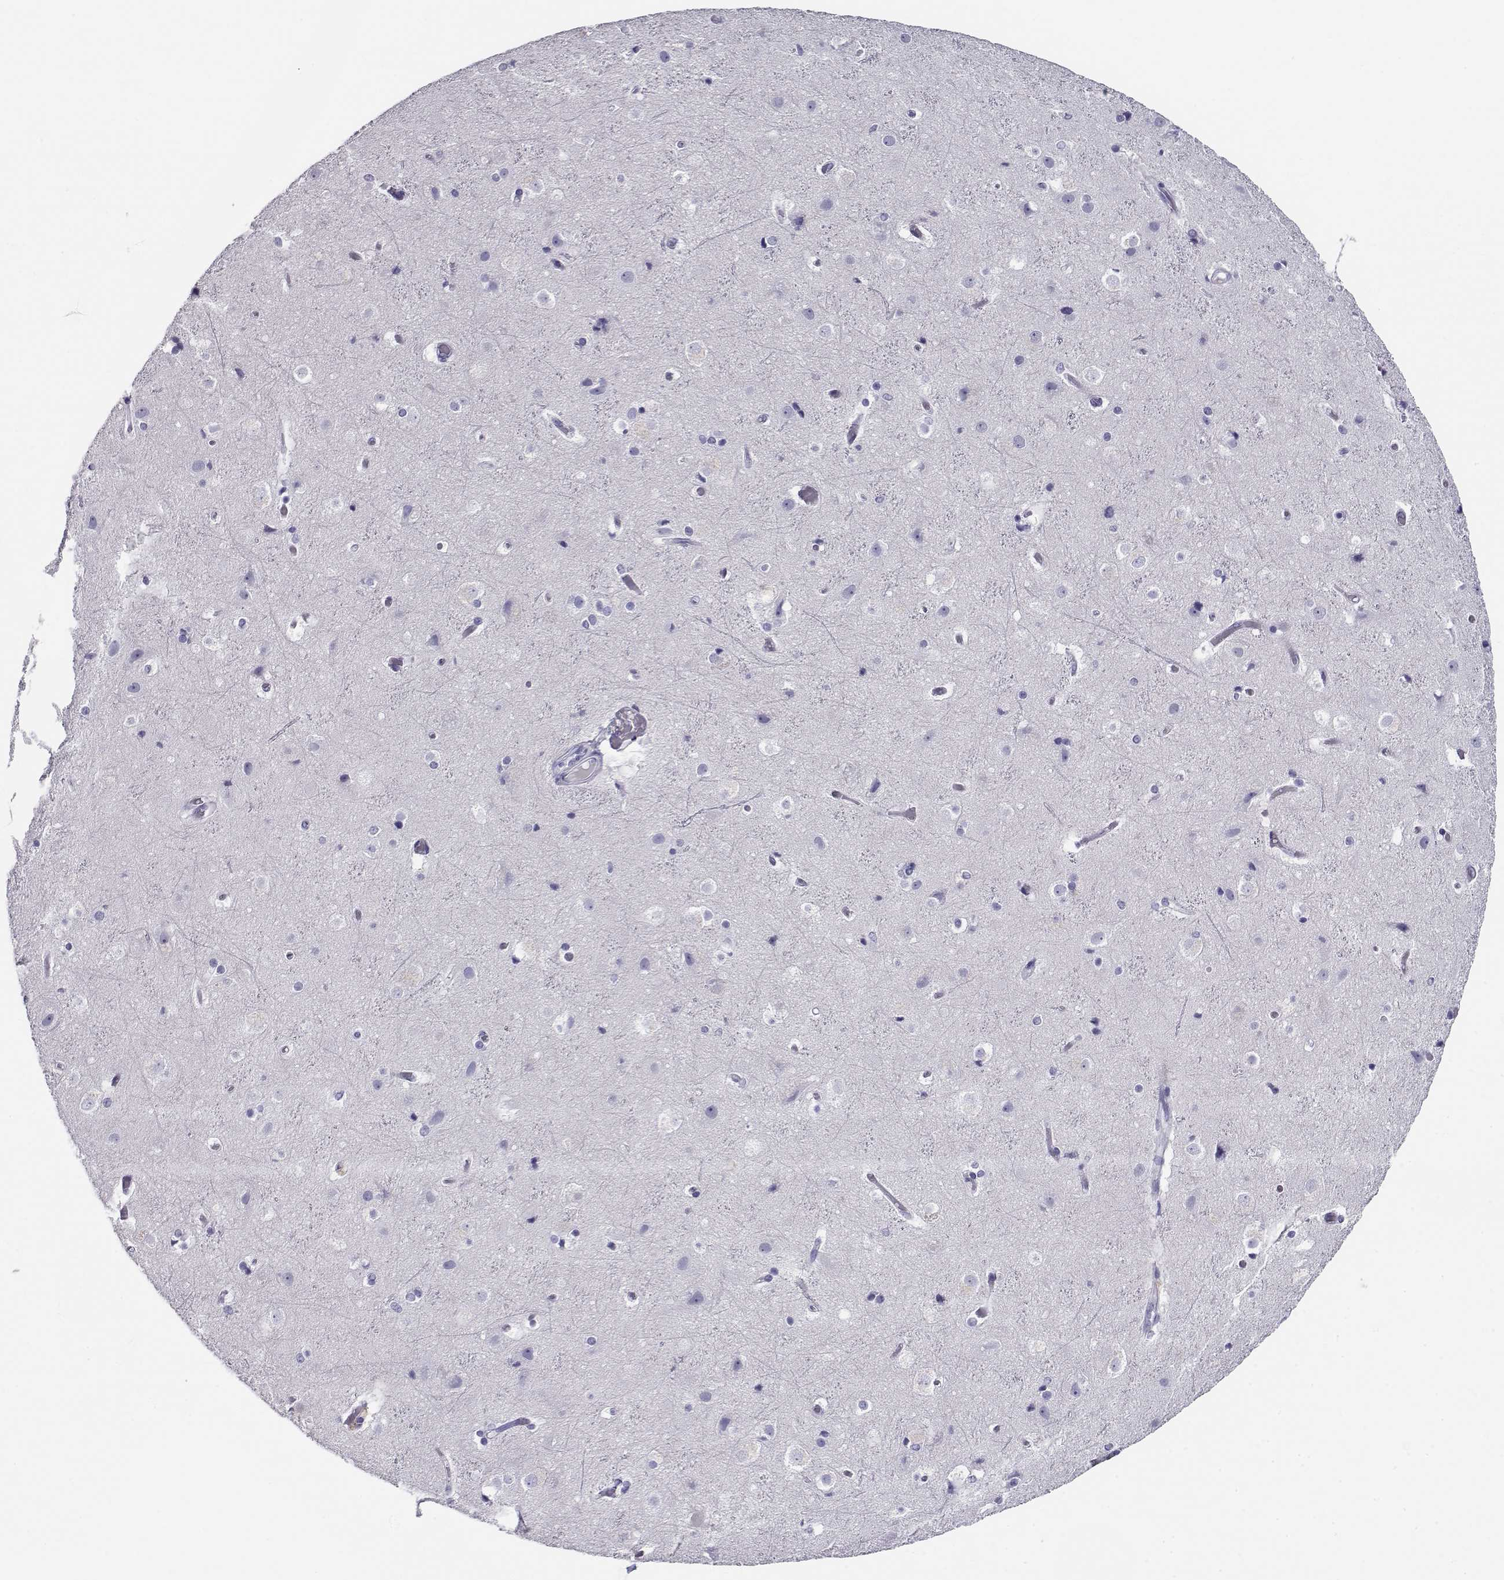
{"staining": {"intensity": "negative", "quantity": "none", "location": "none"}, "tissue": "cerebral cortex", "cell_type": "Endothelial cells", "image_type": "normal", "snomed": [{"axis": "morphology", "description": "Normal tissue, NOS"}, {"axis": "topography", "description": "Cerebral cortex"}], "caption": "High power microscopy photomicrograph of an immunohistochemistry (IHC) micrograph of benign cerebral cortex, revealing no significant positivity in endothelial cells. (DAB IHC with hematoxylin counter stain).", "gene": "CABS1", "patient": {"sex": "female", "age": 52}}